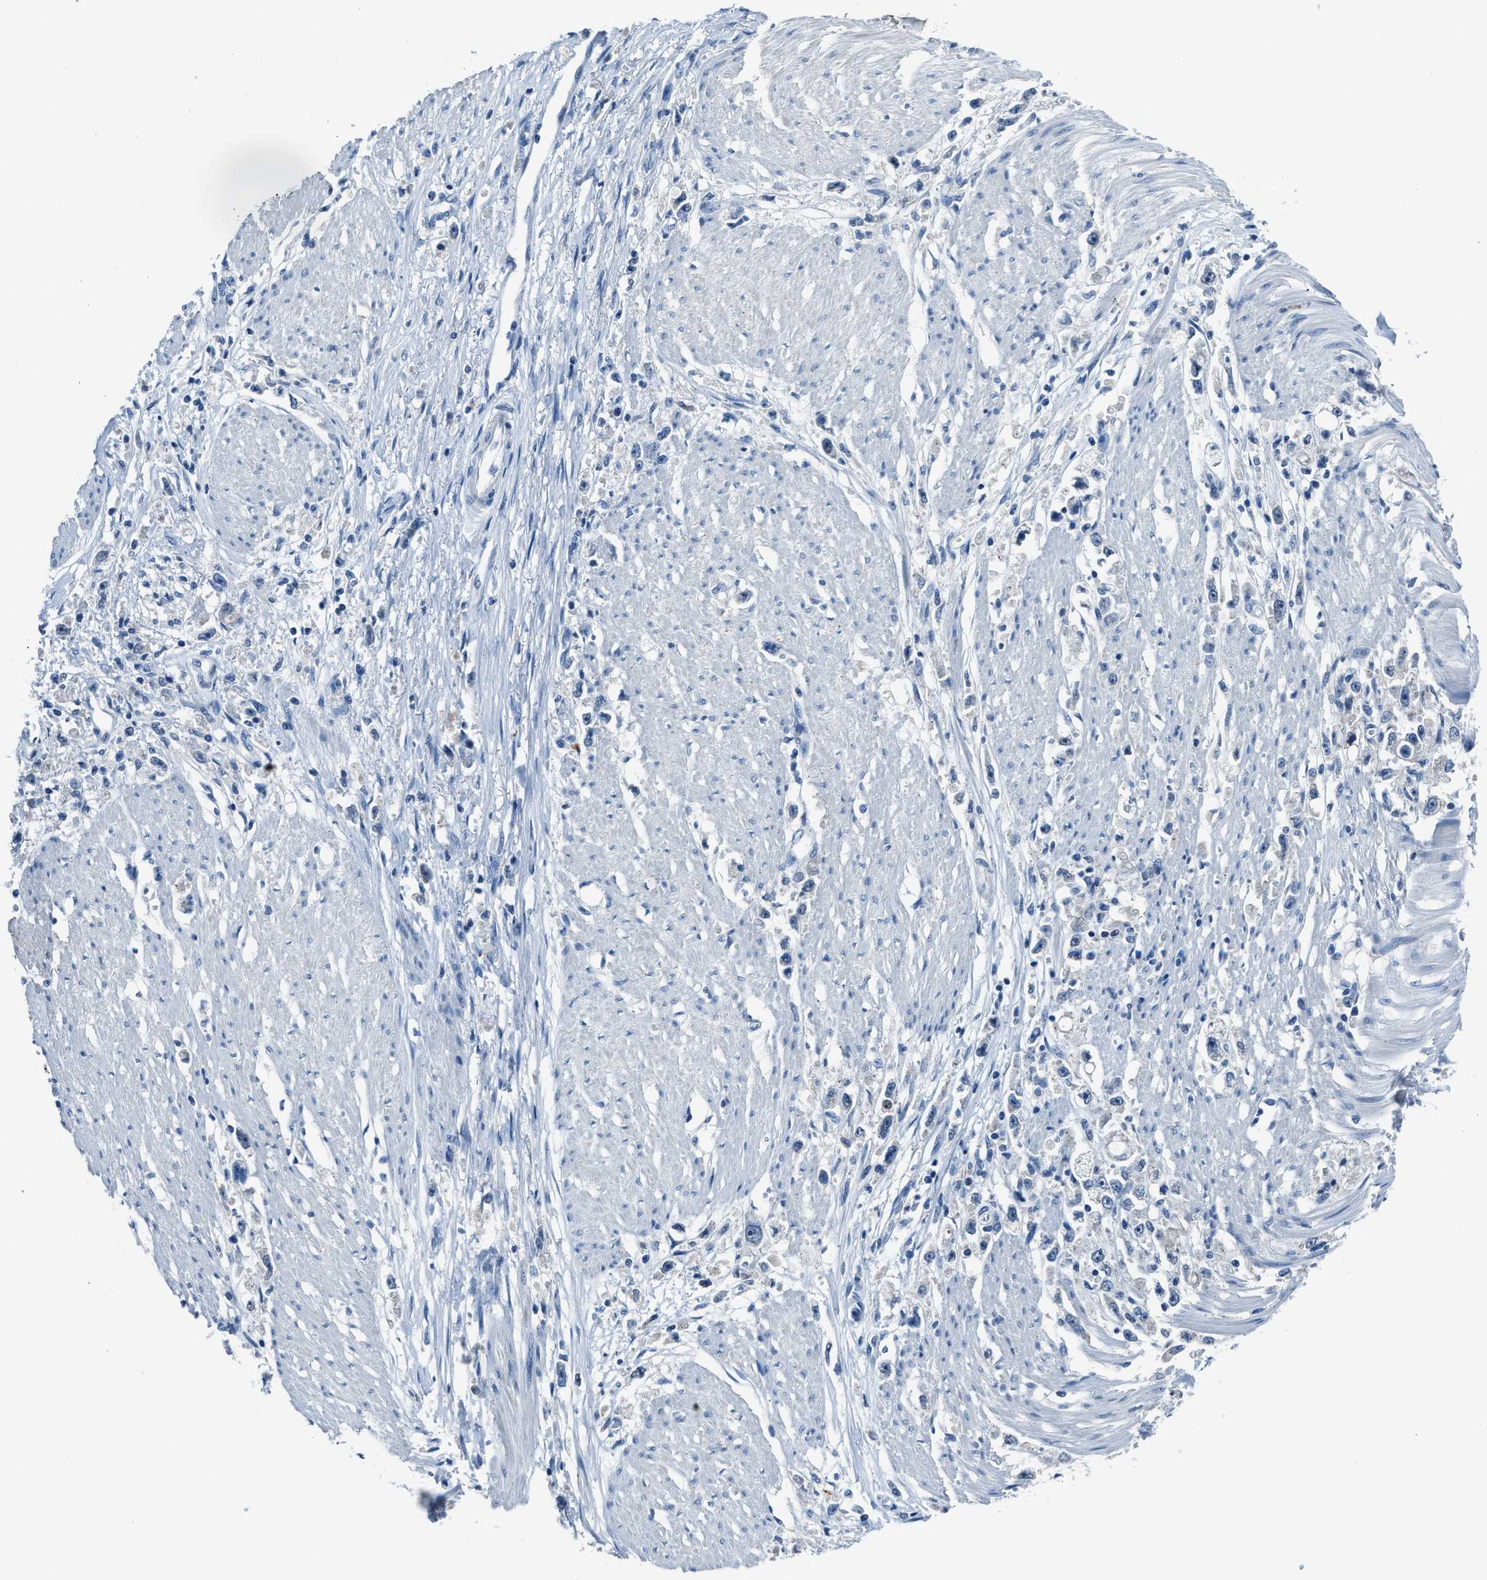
{"staining": {"intensity": "negative", "quantity": "none", "location": "none"}, "tissue": "stomach cancer", "cell_type": "Tumor cells", "image_type": "cancer", "snomed": [{"axis": "morphology", "description": "Adenocarcinoma, NOS"}, {"axis": "topography", "description": "Stomach"}], "caption": "This photomicrograph is of stomach cancer (adenocarcinoma) stained with IHC to label a protein in brown with the nuclei are counter-stained blue. There is no expression in tumor cells.", "gene": "DUSP19", "patient": {"sex": "female", "age": 59}}